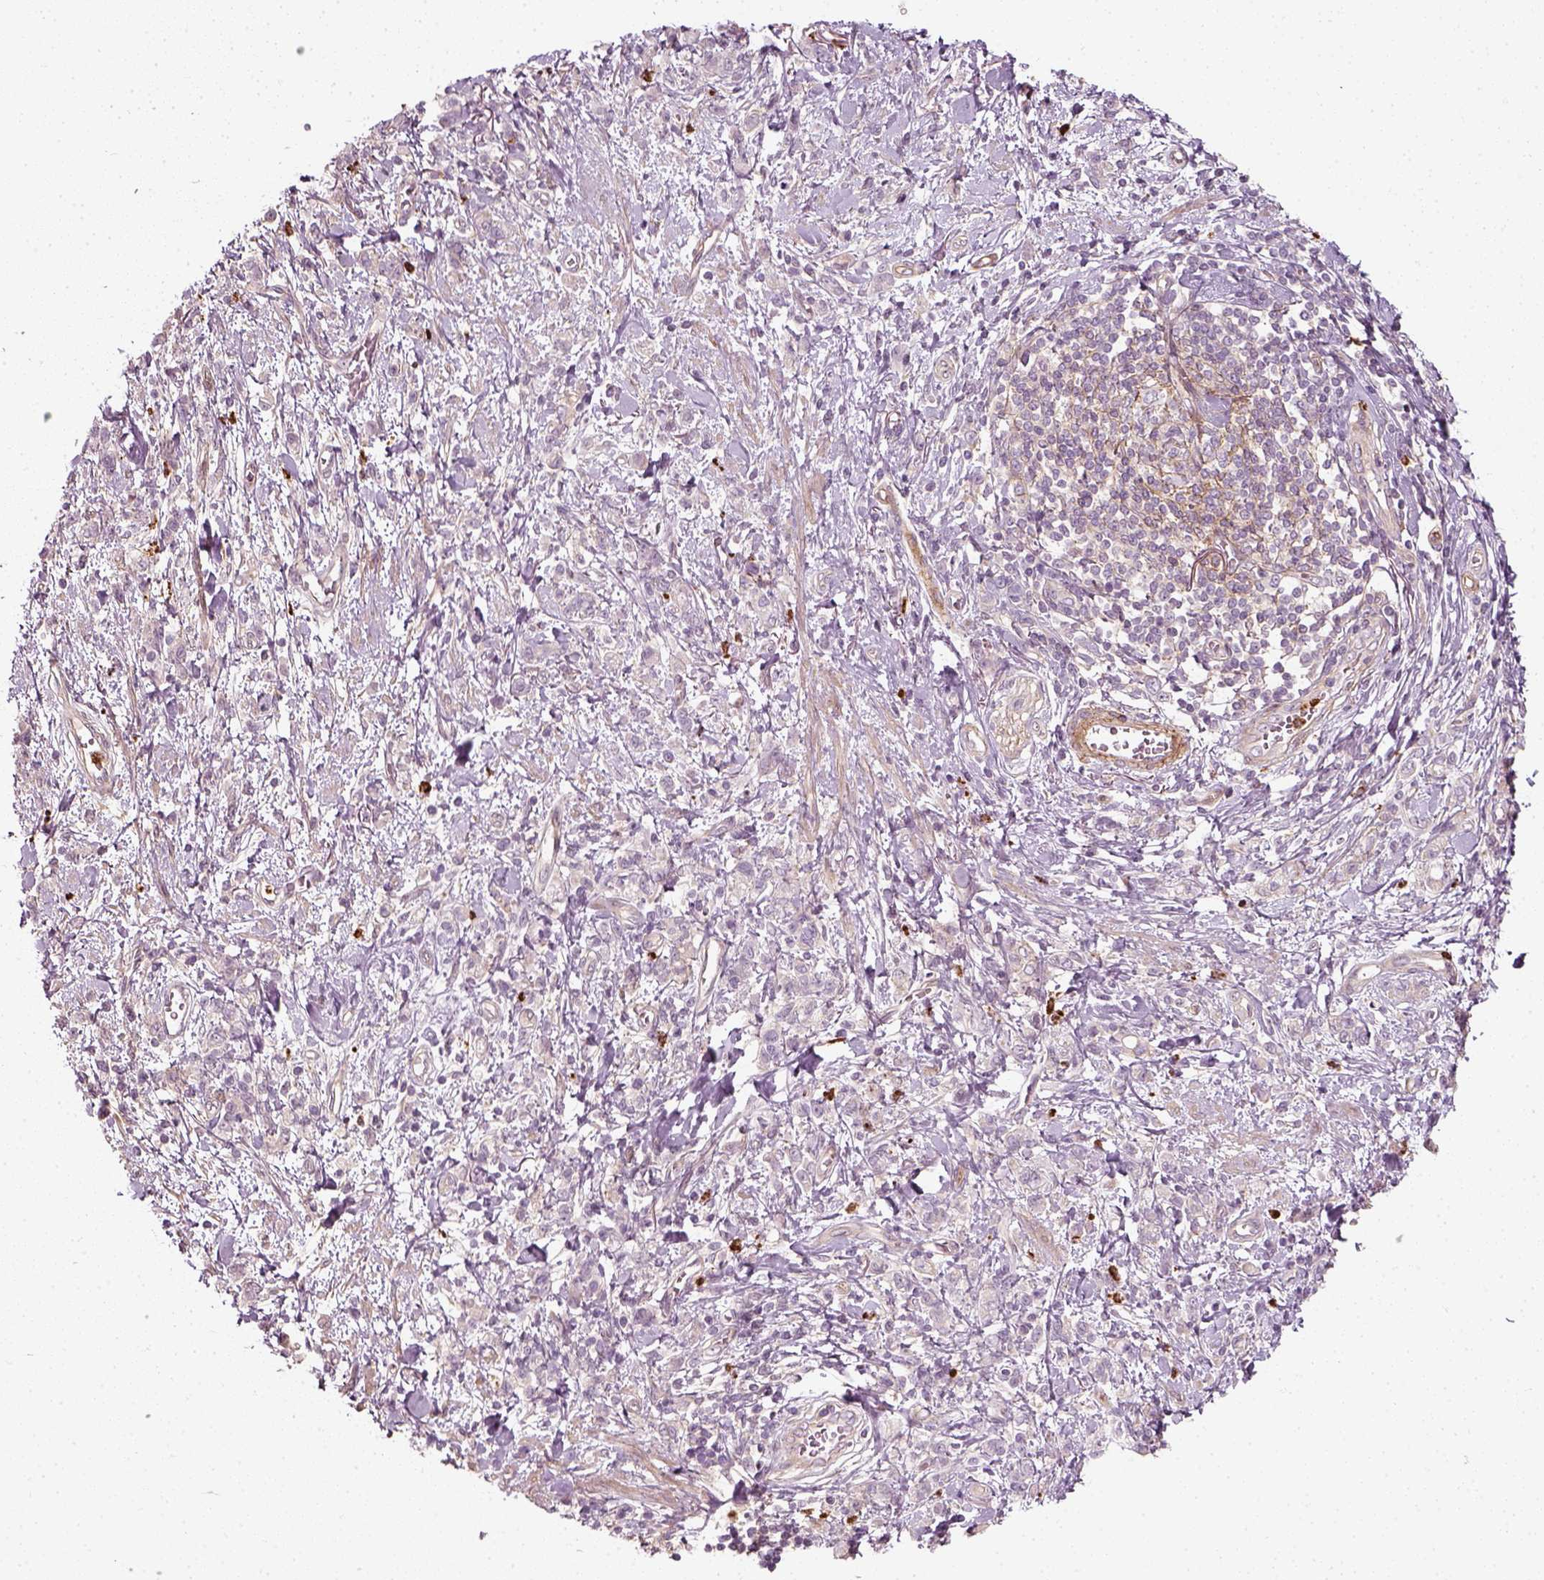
{"staining": {"intensity": "negative", "quantity": "none", "location": "none"}, "tissue": "stomach cancer", "cell_type": "Tumor cells", "image_type": "cancer", "snomed": [{"axis": "morphology", "description": "Adenocarcinoma, NOS"}, {"axis": "topography", "description": "Stomach"}], "caption": "Tumor cells show no significant positivity in stomach cancer.", "gene": "NPTN", "patient": {"sex": "male", "age": 77}}